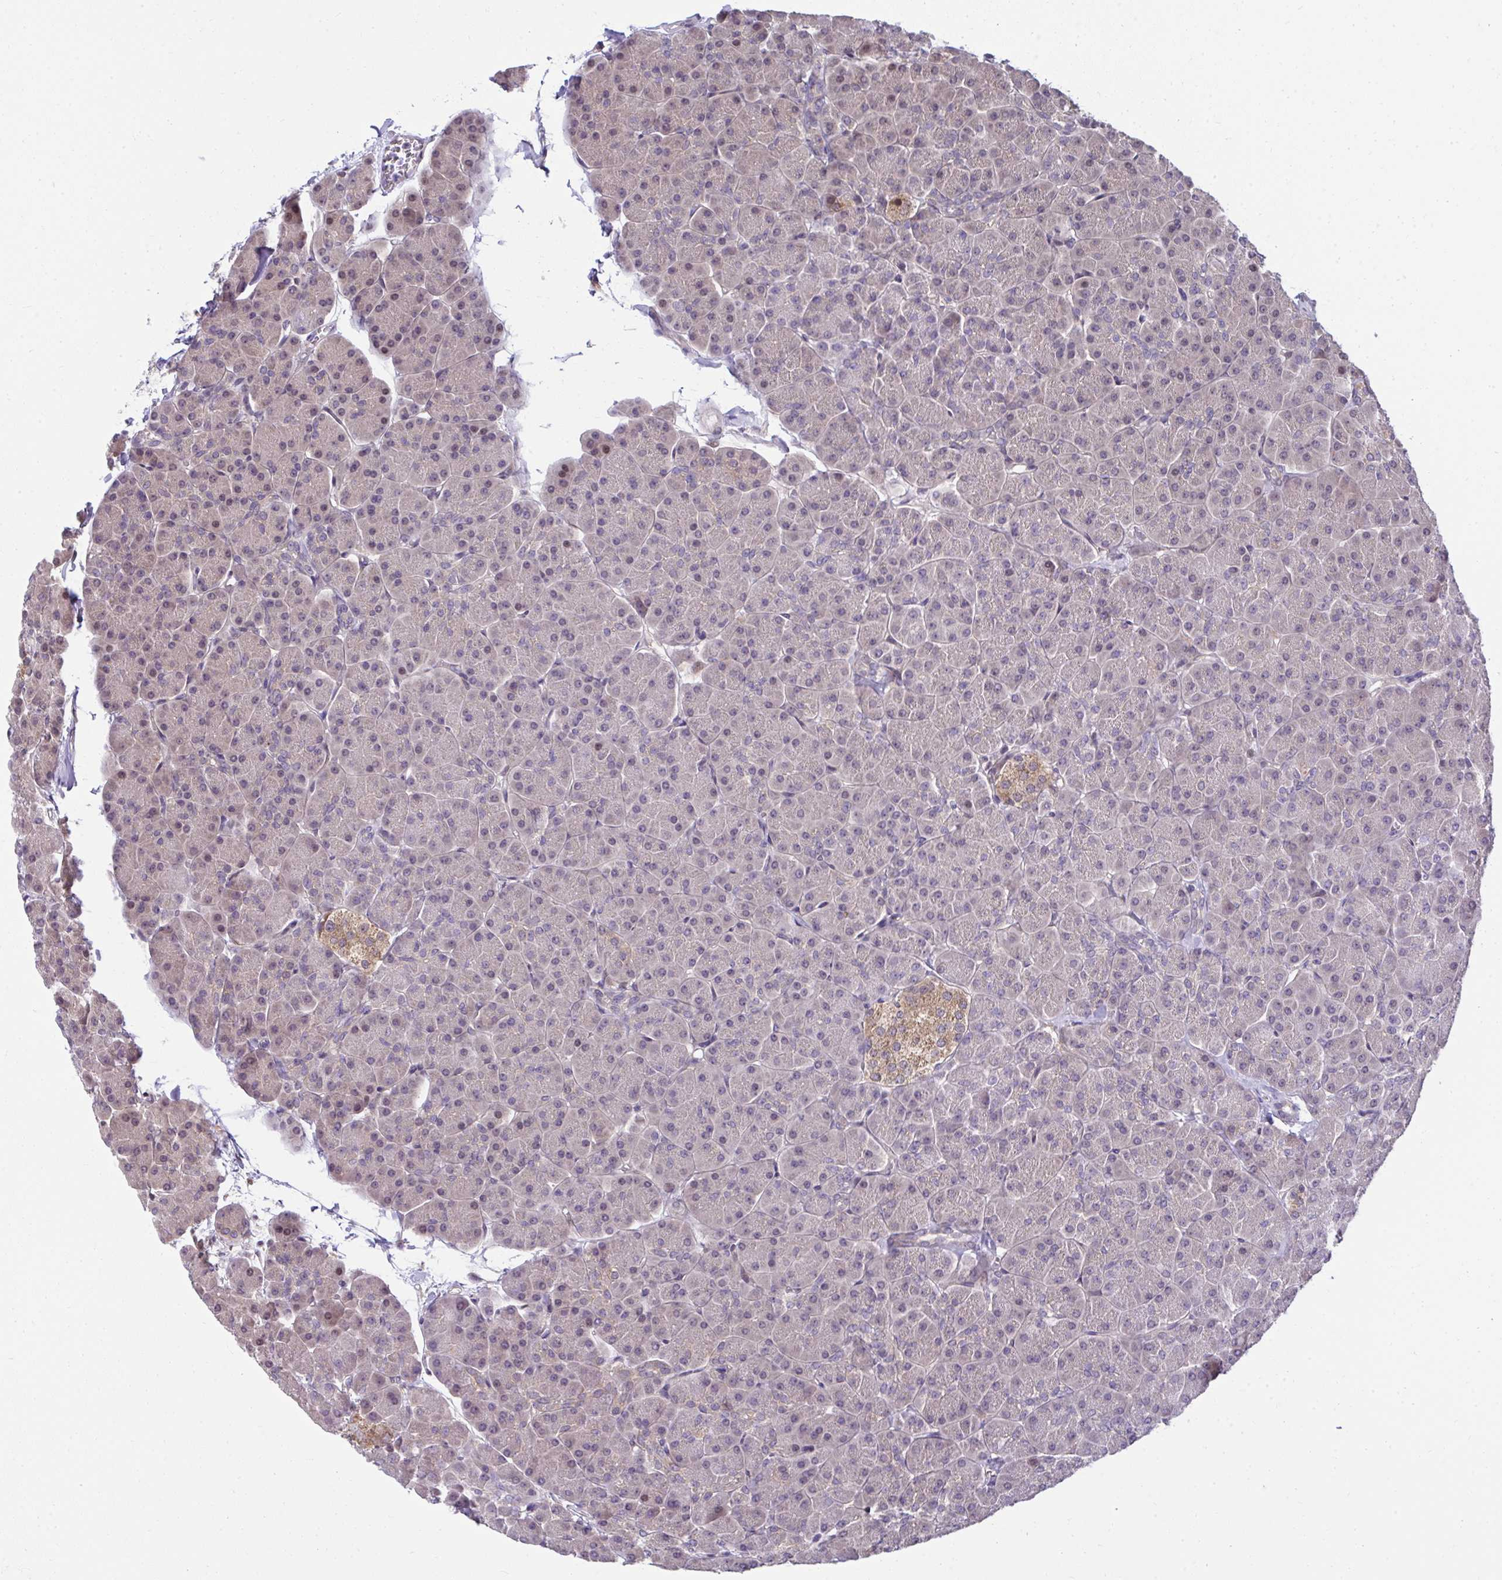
{"staining": {"intensity": "weak", "quantity": "<25%", "location": "nuclear"}, "tissue": "pancreas", "cell_type": "Exocrine glandular cells", "image_type": "normal", "snomed": [{"axis": "morphology", "description": "Normal tissue, NOS"}, {"axis": "topography", "description": "Pancreas"}, {"axis": "topography", "description": "Peripheral nerve tissue"}], "caption": "Histopathology image shows no protein expression in exocrine glandular cells of benign pancreas.", "gene": "RDH14", "patient": {"sex": "male", "age": 54}}